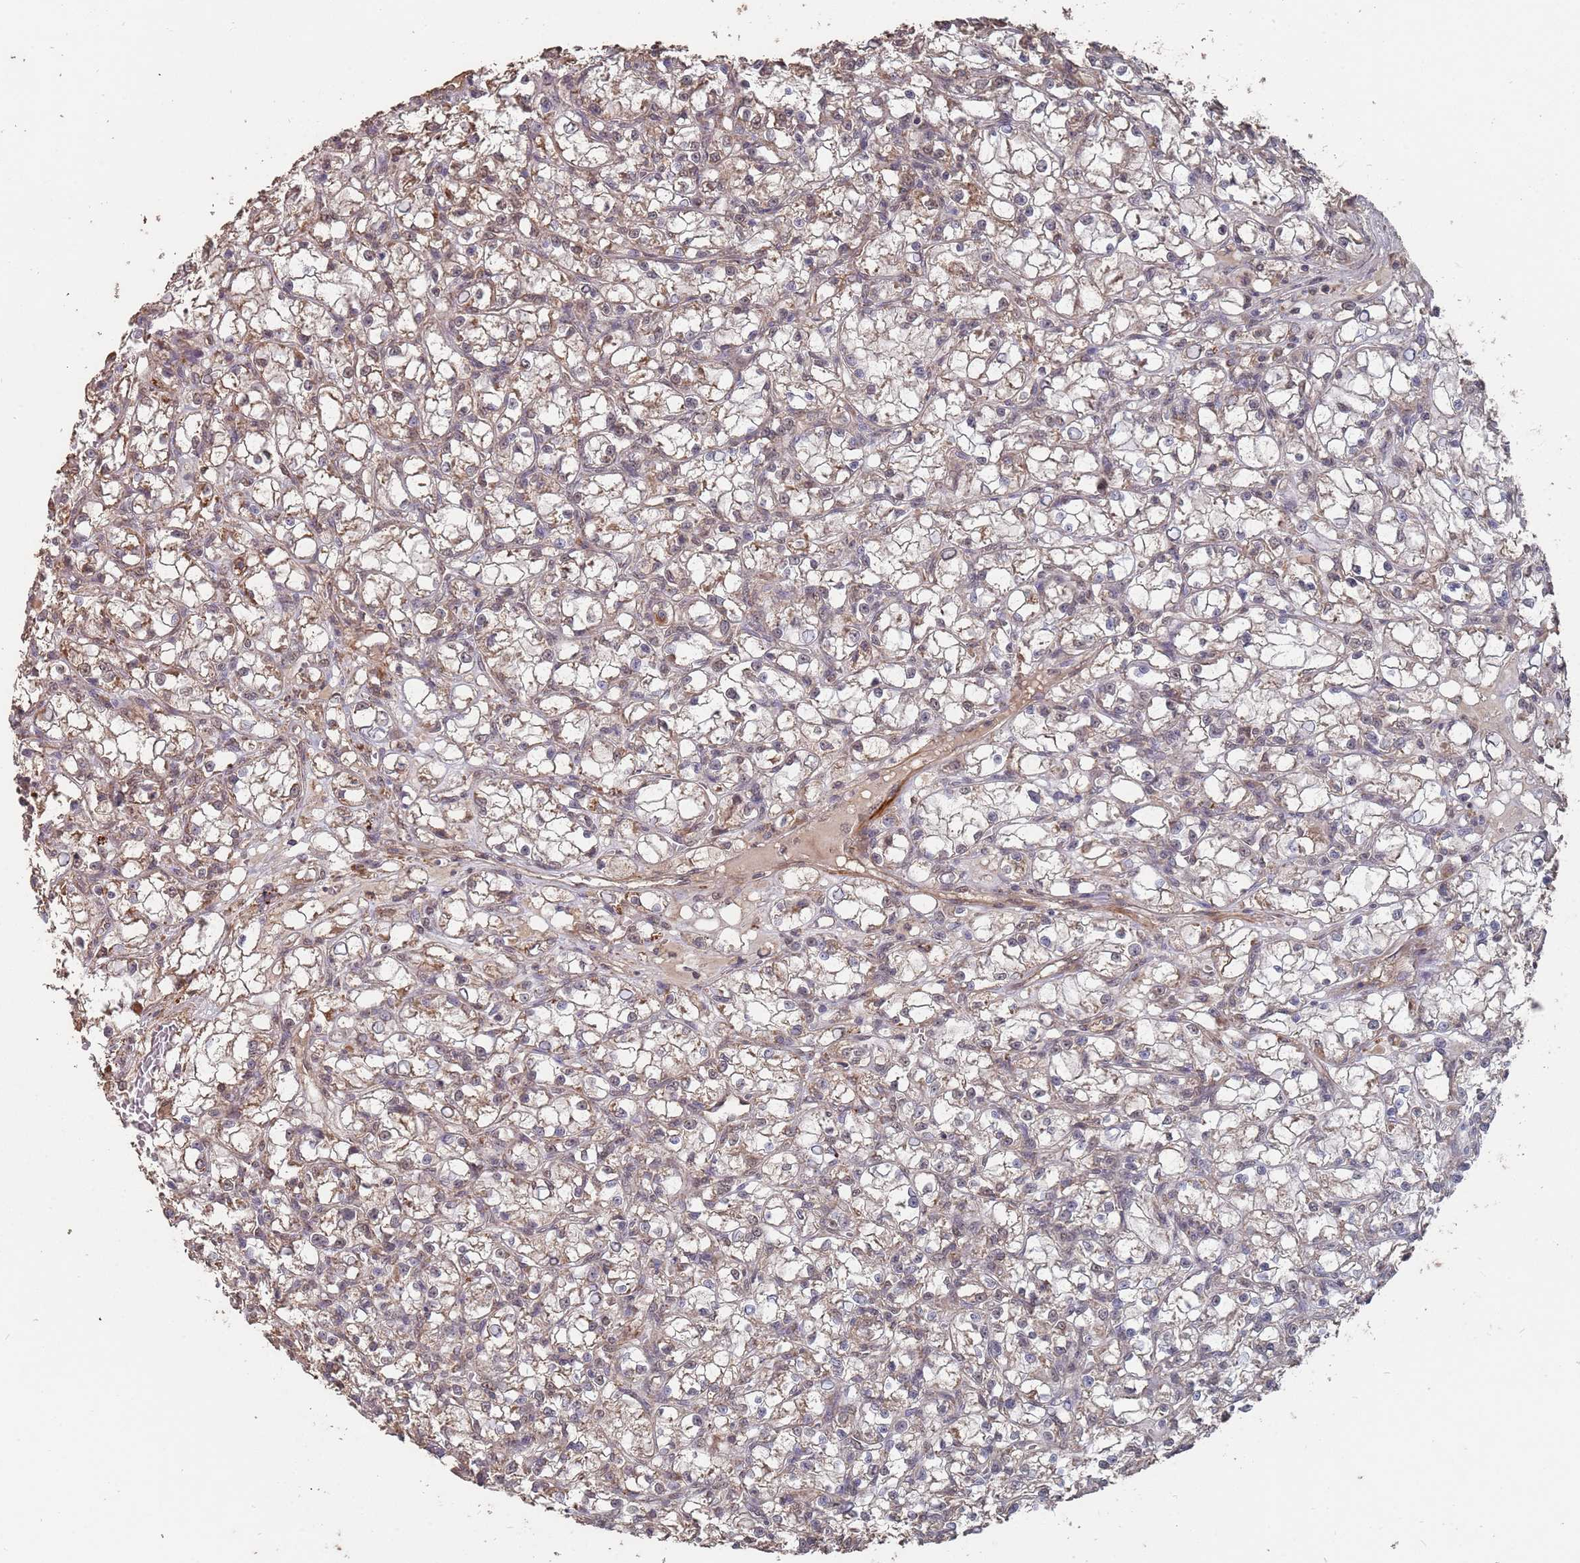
{"staining": {"intensity": "weak", "quantity": "25%-75%", "location": "cytoplasmic/membranous"}, "tissue": "renal cancer", "cell_type": "Tumor cells", "image_type": "cancer", "snomed": [{"axis": "morphology", "description": "Adenocarcinoma, NOS"}, {"axis": "topography", "description": "Kidney"}], "caption": "A histopathology image showing weak cytoplasmic/membranous staining in about 25%-75% of tumor cells in renal adenocarcinoma, as visualized by brown immunohistochemical staining.", "gene": "PRORP", "patient": {"sex": "female", "age": 59}}